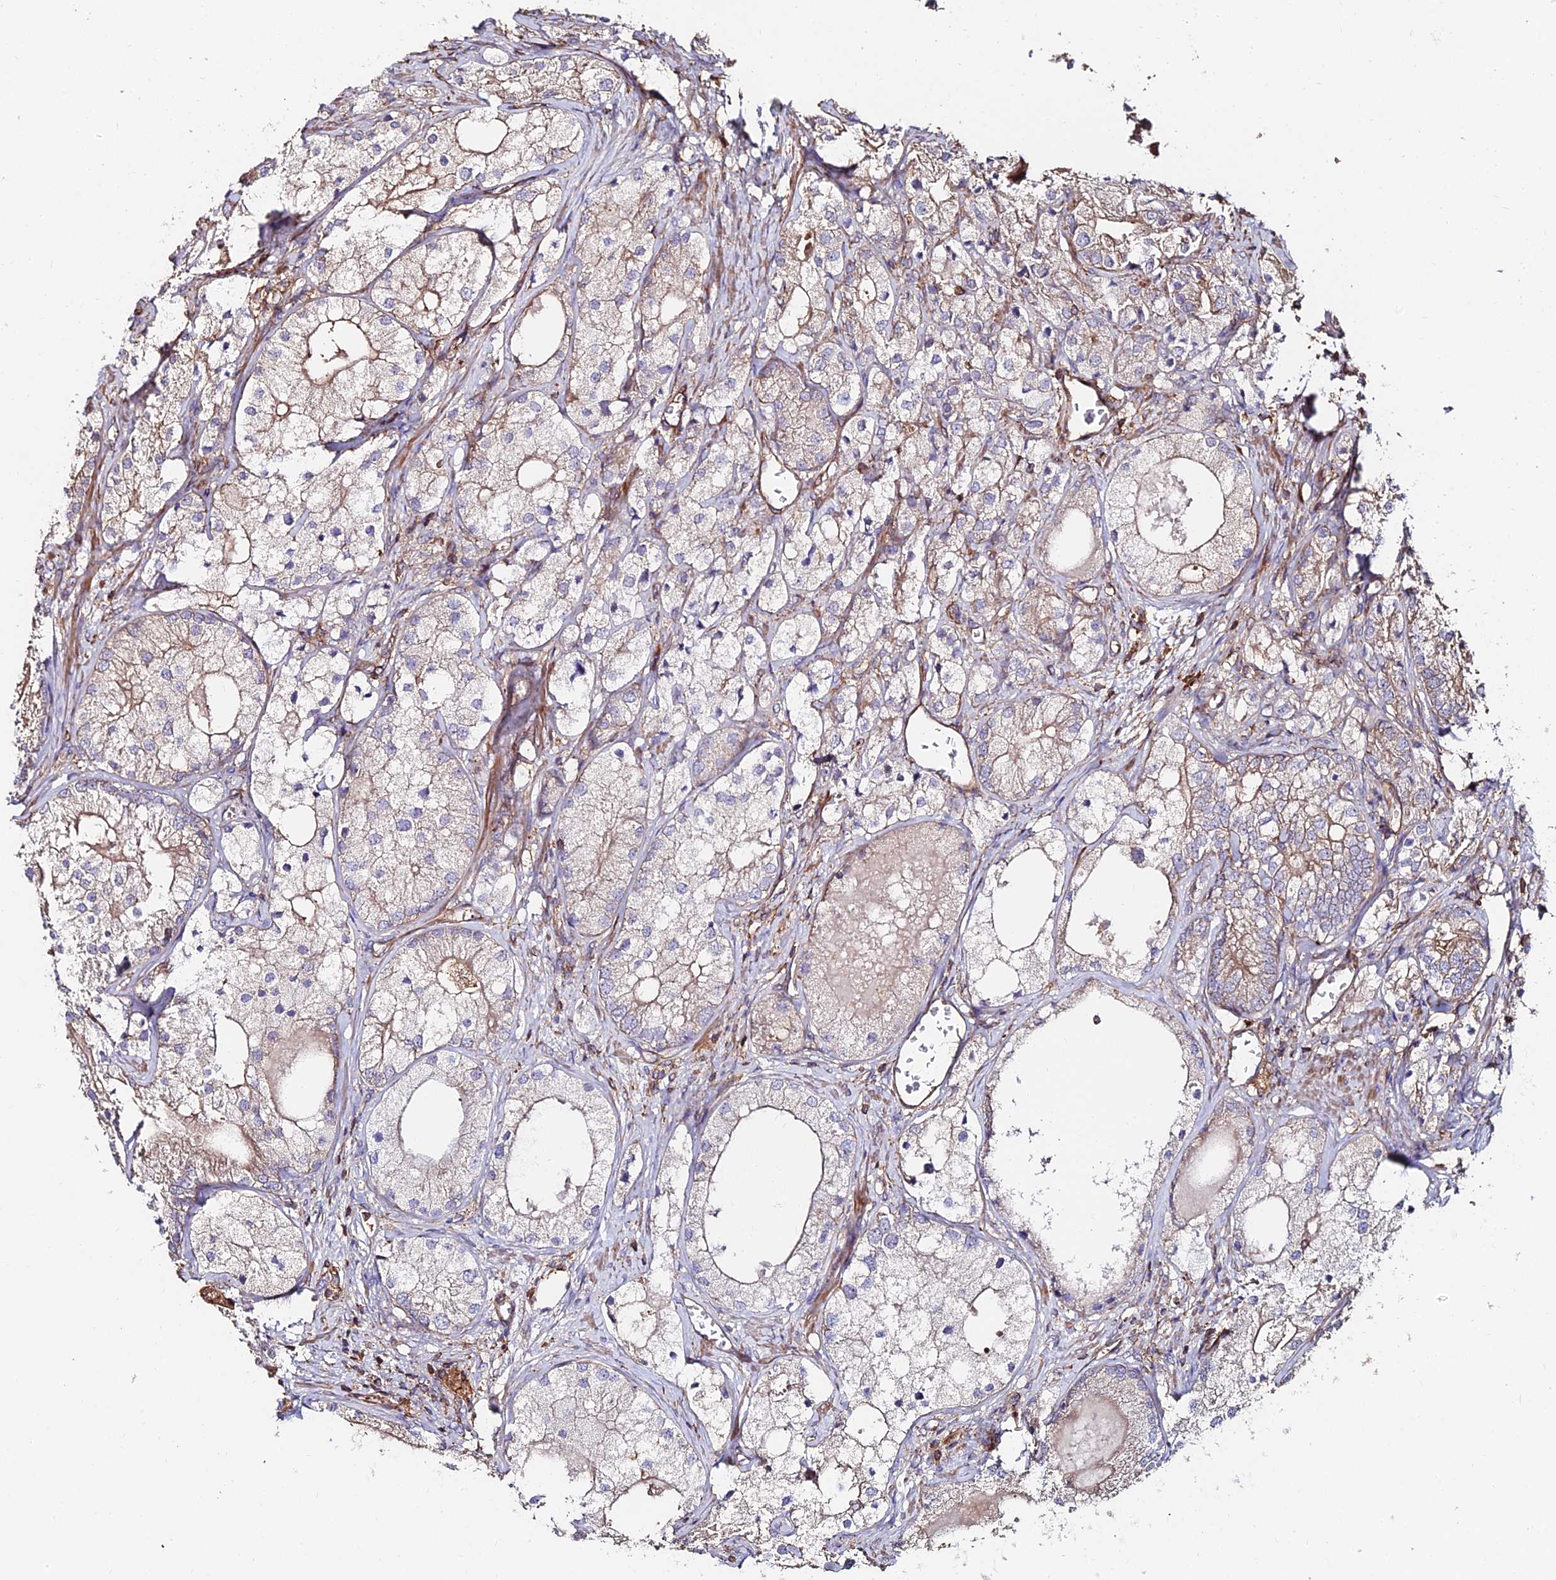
{"staining": {"intensity": "weak", "quantity": "<25%", "location": "cytoplasmic/membranous"}, "tissue": "prostate cancer", "cell_type": "Tumor cells", "image_type": "cancer", "snomed": [{"axis": "morphology", "description": "Adenocarcinoma, Low grade"}, {"axis": "topography", "description": "Prostate"}], "caption": "Protein analysis of low-grade adenocarcinoma (prostate) exhibits no significant expression in tumor cells. The staining is performed using DAB (3,3'-diaminobenzidine) brown chromogen with nuclei counter-stained in using hematoxylin.", "gene": "EXT1", "patient": {"sex": "male", "age": 69}}